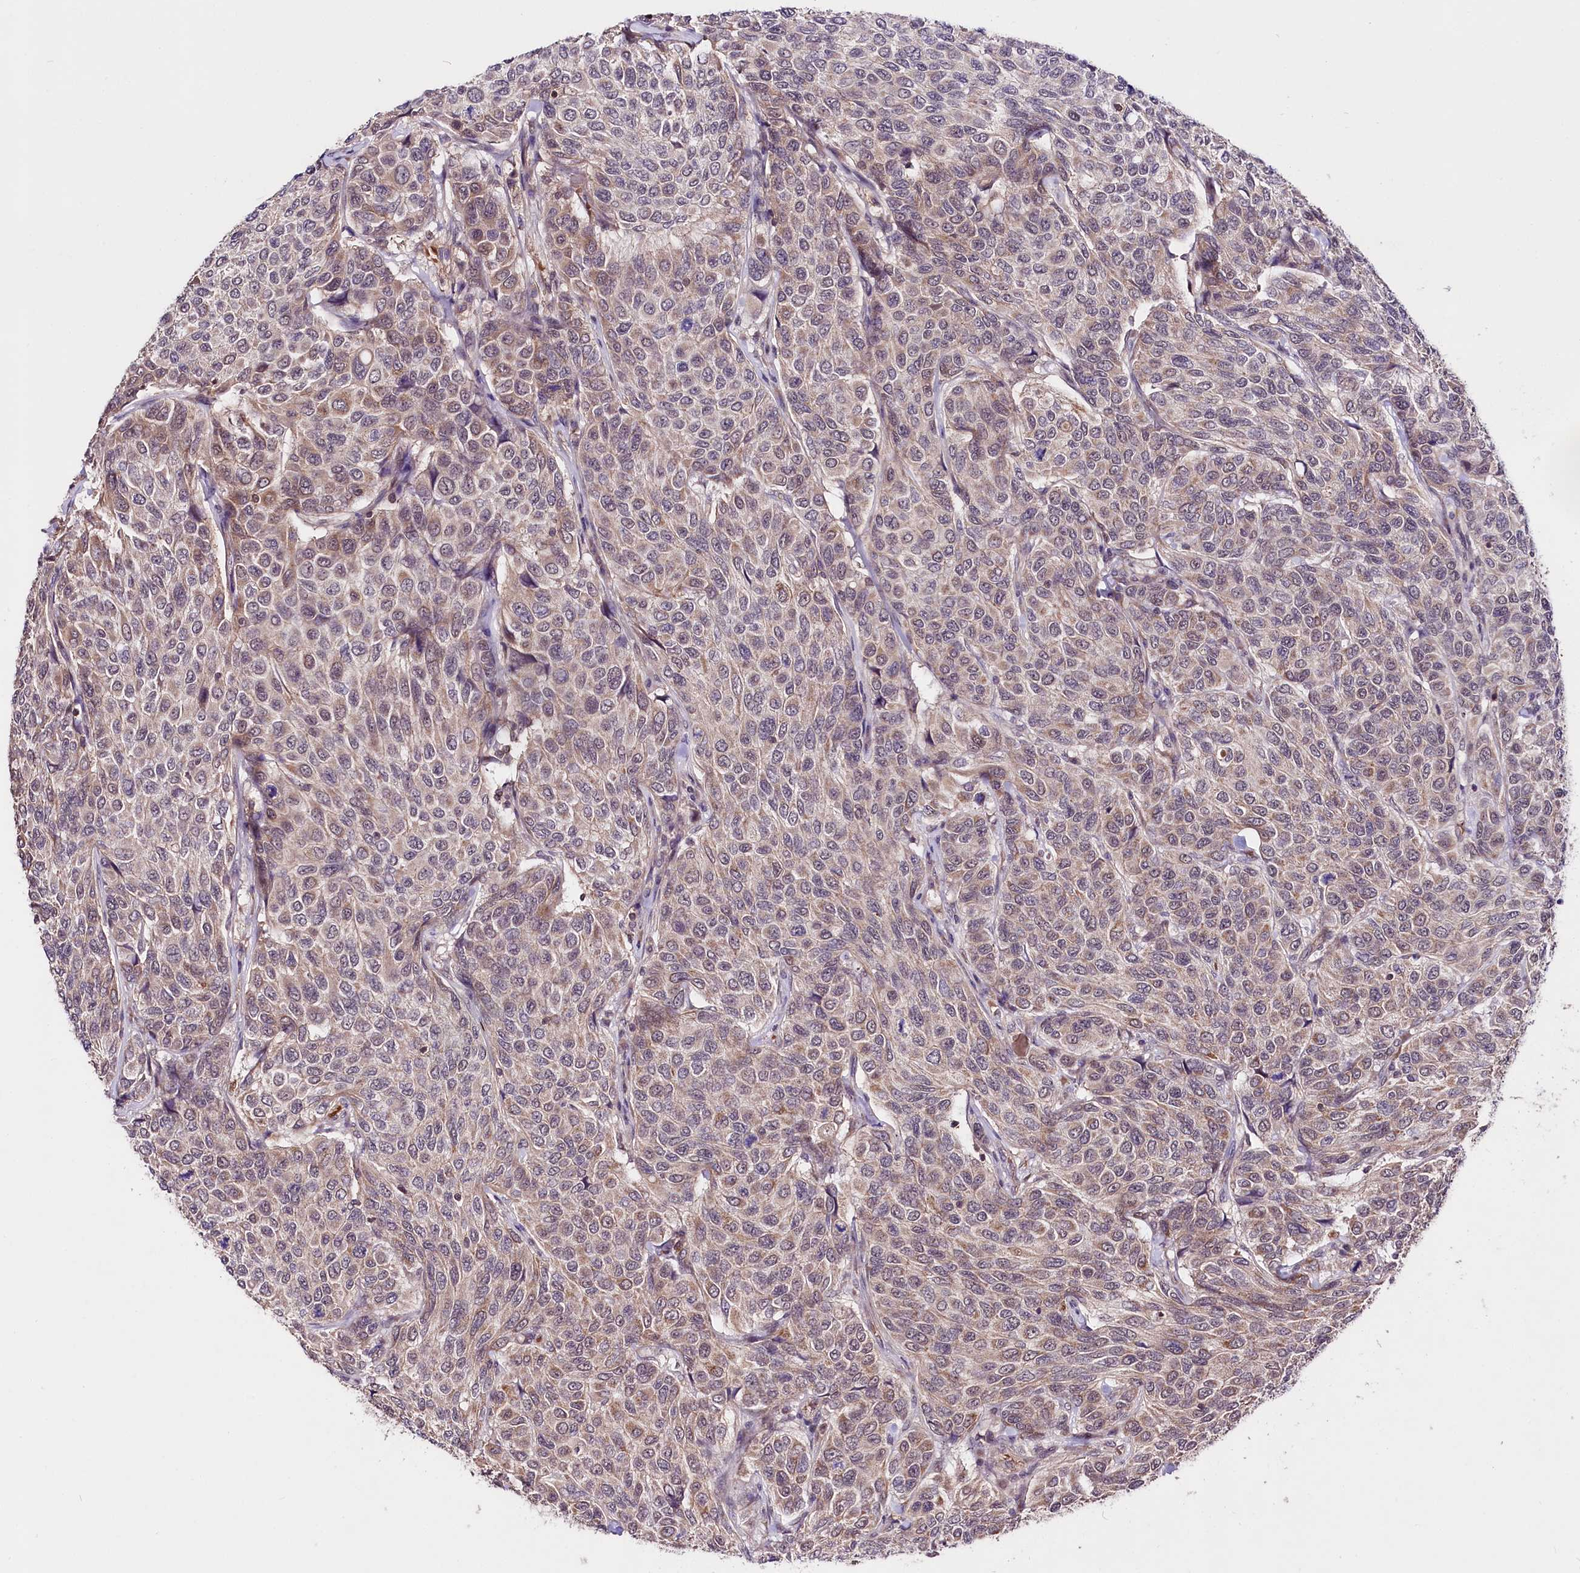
{"staining": {"intensity": "weak", "quantity": ">75%", "location": "cytoplasmic/membranous"}, "tissue": "breast cancer", "cell_type": "Tumor cells", "image_type": "cancer", "snomed": [{"axis": "morphology", "description": "Duct carcinoma"}, {"axis": "topography", "description": "Breast"}], "caption": "Brown immunohistochemical staining in breast cancer (intraductal carcinoma) shows weak cytoplasmic/membranous positivity in about >75% of tumor cells.", "gene": "TAFAZZIN", "patient": {"sex": "female", "age": 55}}